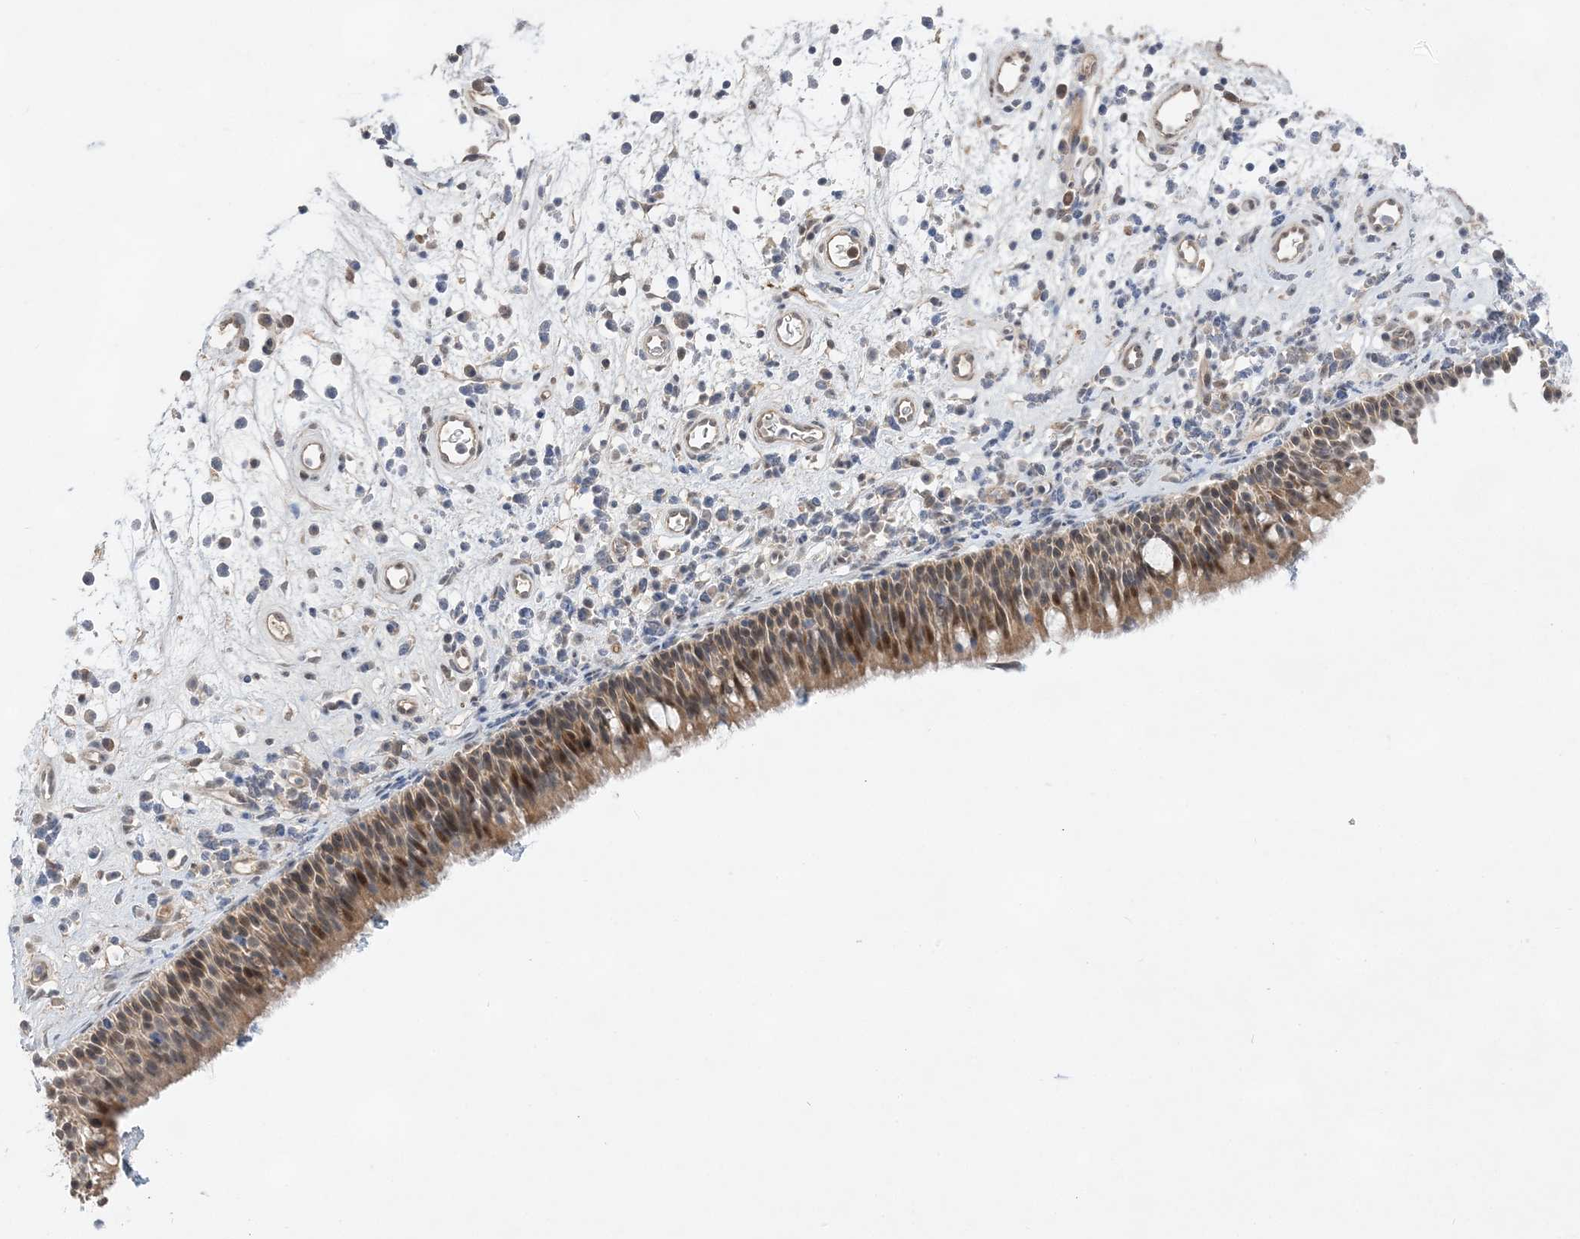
{"staining": {"intensity": "moderate", "quantity": ">75%", "location": "cytoplasmic/membranous,nuclear"}, "tissue": "nasopharynx", "cell_type": "Respiratory epithelial cells", "image_type": "normal", "snomed": [{"axis": "morphology", "description": "Normal tissue, NOS"}, {"axis": "morphology", "description": "Inflammation, NOS"}, {"axis": "morphology", "description": "Malignant melanoma, Metastatic site"}, {"axis": "topography", "description": "Nasopharynx"}], "caption": "Immunohistochemistry (IHC) photomicrograph of normal nasopharynx: human nasopharynx stained using immunohistochemistry (IHC) displays medium levels of moderate protein expression localized specifically in the cytoplasmic/membranous,nuclear of respiratory epithelial cells, appearing as a cytoplasmic/membranous,nuclear brown color.", "gene": "TMEM132B", "patient": {"sex": "male", "age": 70}}